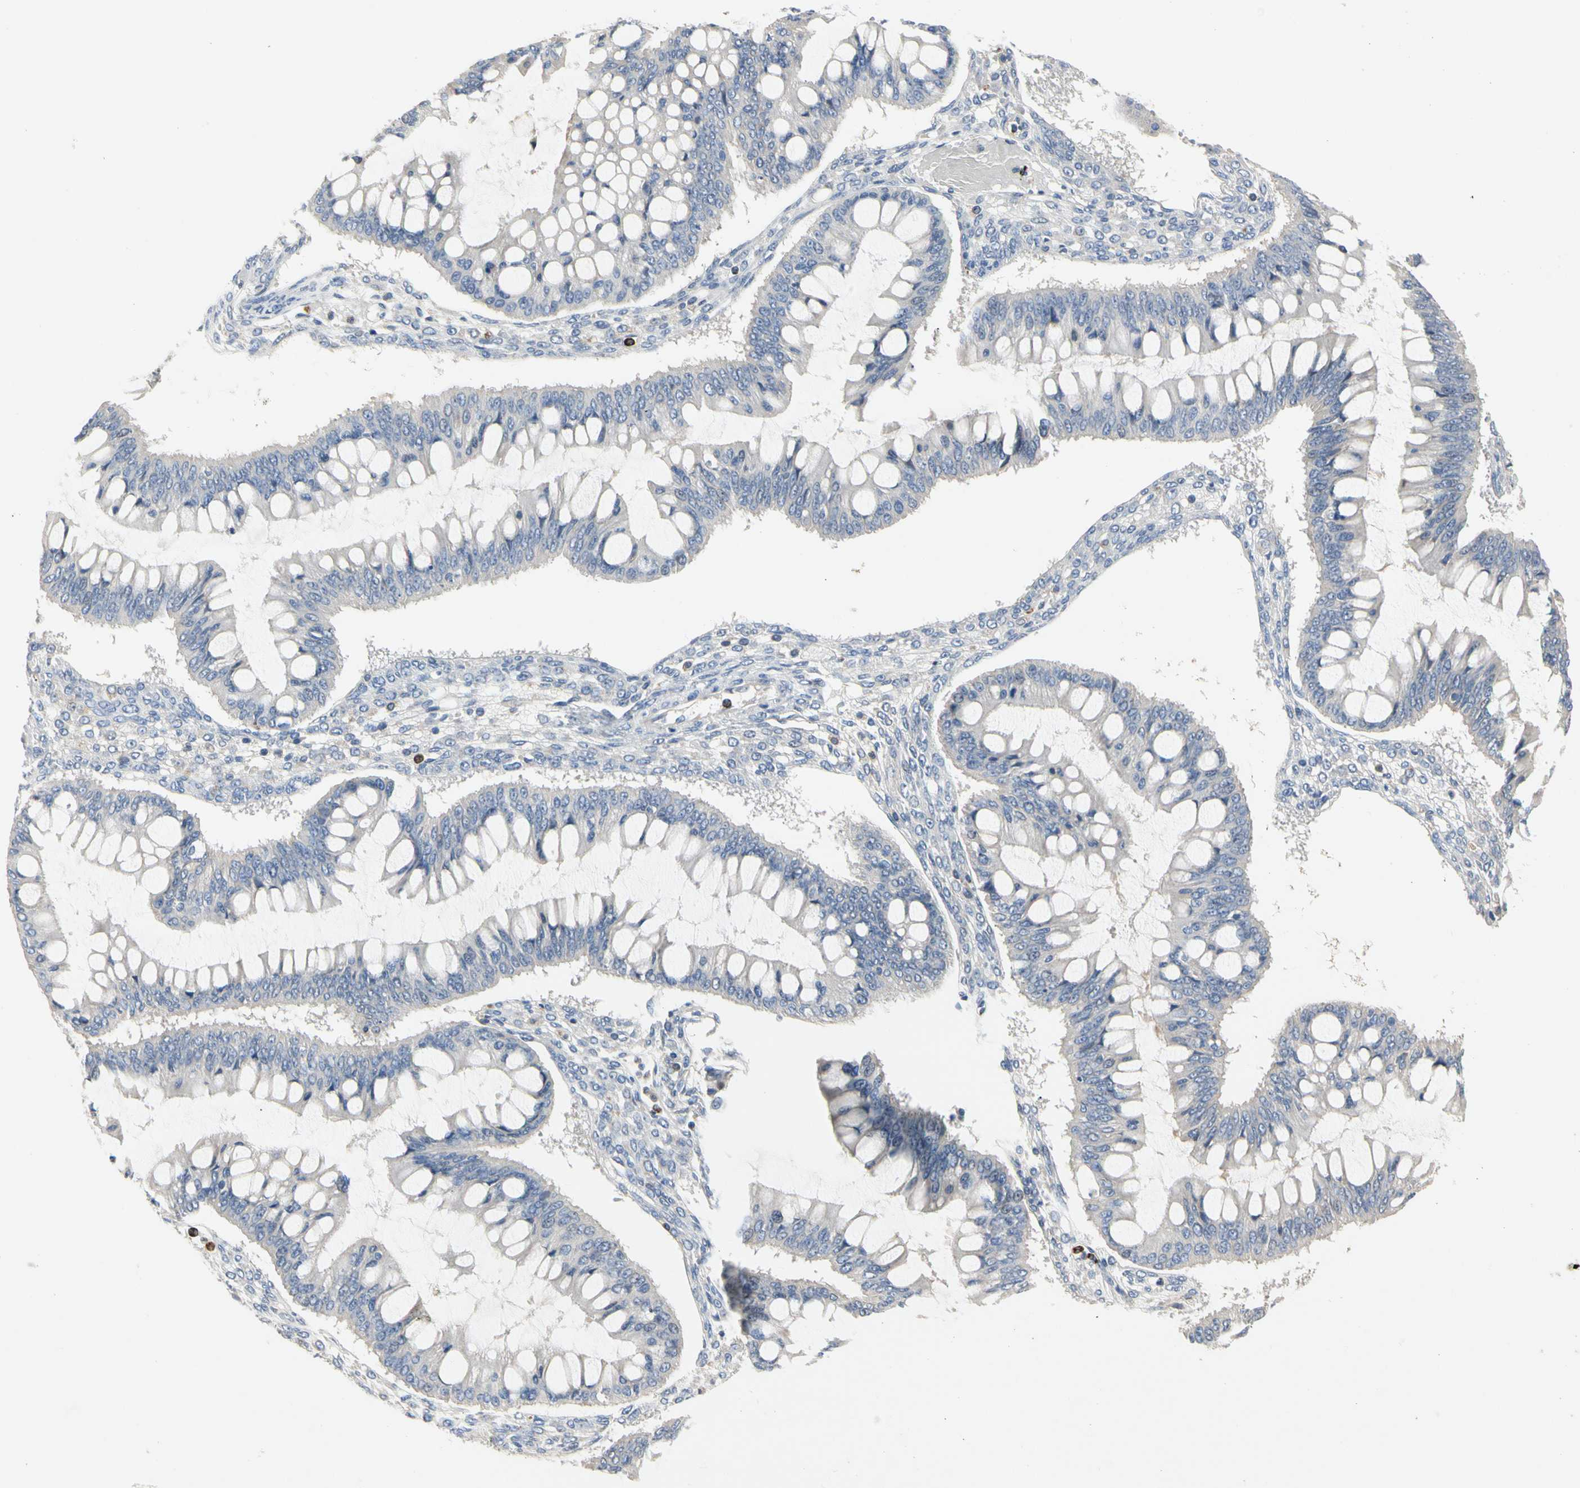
{"staining": {"intensity": "negative", "quantity": "none", "location": "none"}, "tissue": "ovarian cancer", "cell_type": "Tumor cells", "image_type": "cancer", "snomed": [{"axis": "morphology", "description": "Cystadenocarcinoma, mucinous, NOS"}, {"axis": "topography", "description": "Ovary"}], "caption": "Tumor cells show no significant protein expression in ovarian mucinous cystadenocarcinoma. (DAB IHC visualized using brightfield microscopy, high magnification).", "gene": "ADA2", "patient": {"sex": "female", "age": 73}}